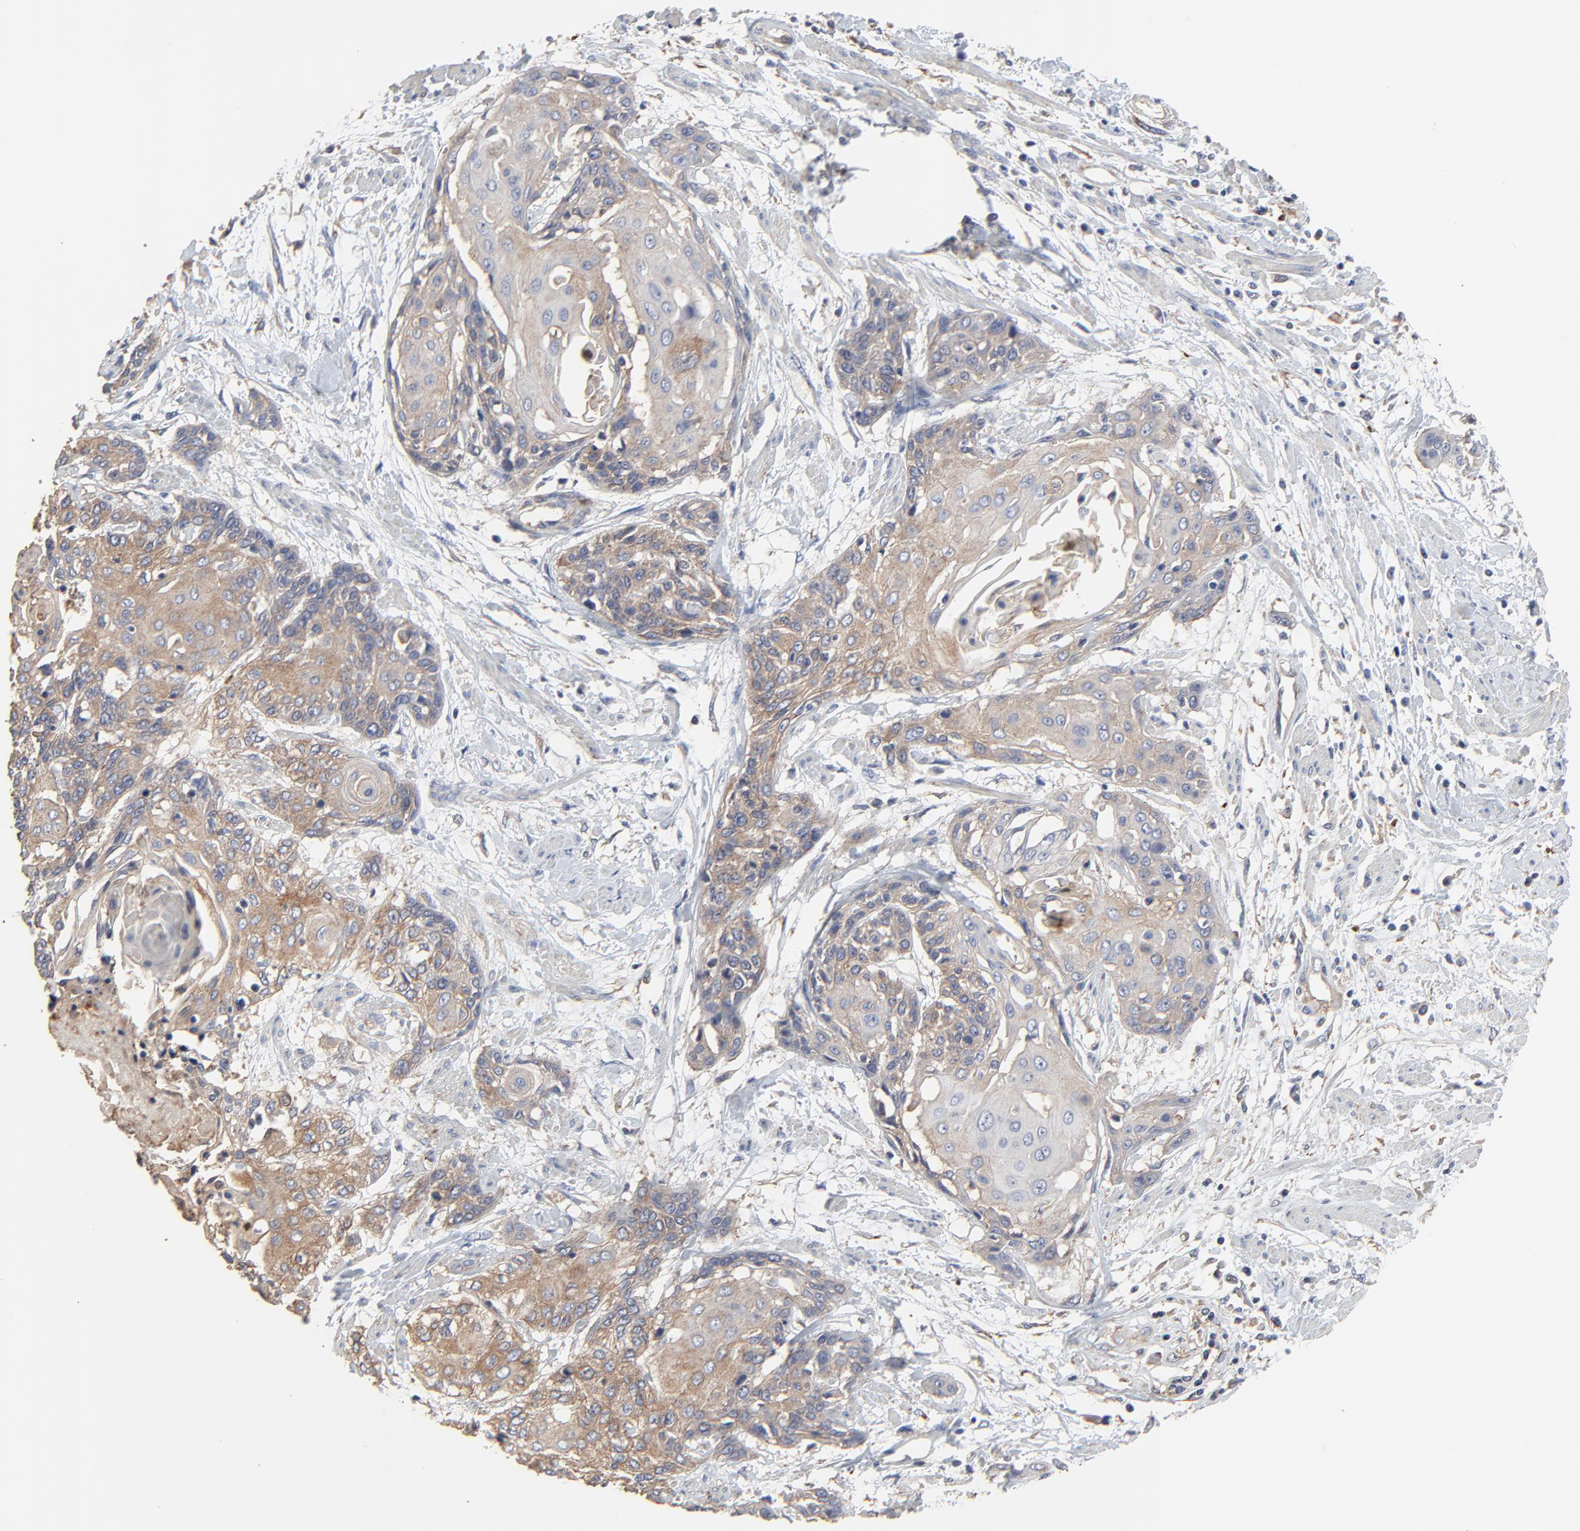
{"staining": {"intensity": "moderate", "quantity": ">75%", "location": "cytoplasmic/membranous"}, "tissue": "cervical cancer", "cell_type": "Tumor cells", "image_type": "cancer", "snomed": [{"axis": "morphology", "description": "Squamous cell carcinoma, NOS"}, {"axis": "topography", "description": "Cervix"}], "caption": "Immunohistochemistry (DAB) staining of cervical squamous cell carcinoma reveals moderate cytoplasmic/membranous protein staining in approximately >75% of tumor cells.", "gene": "NXF3", "patient": {"sex": "female", "age": 57}}